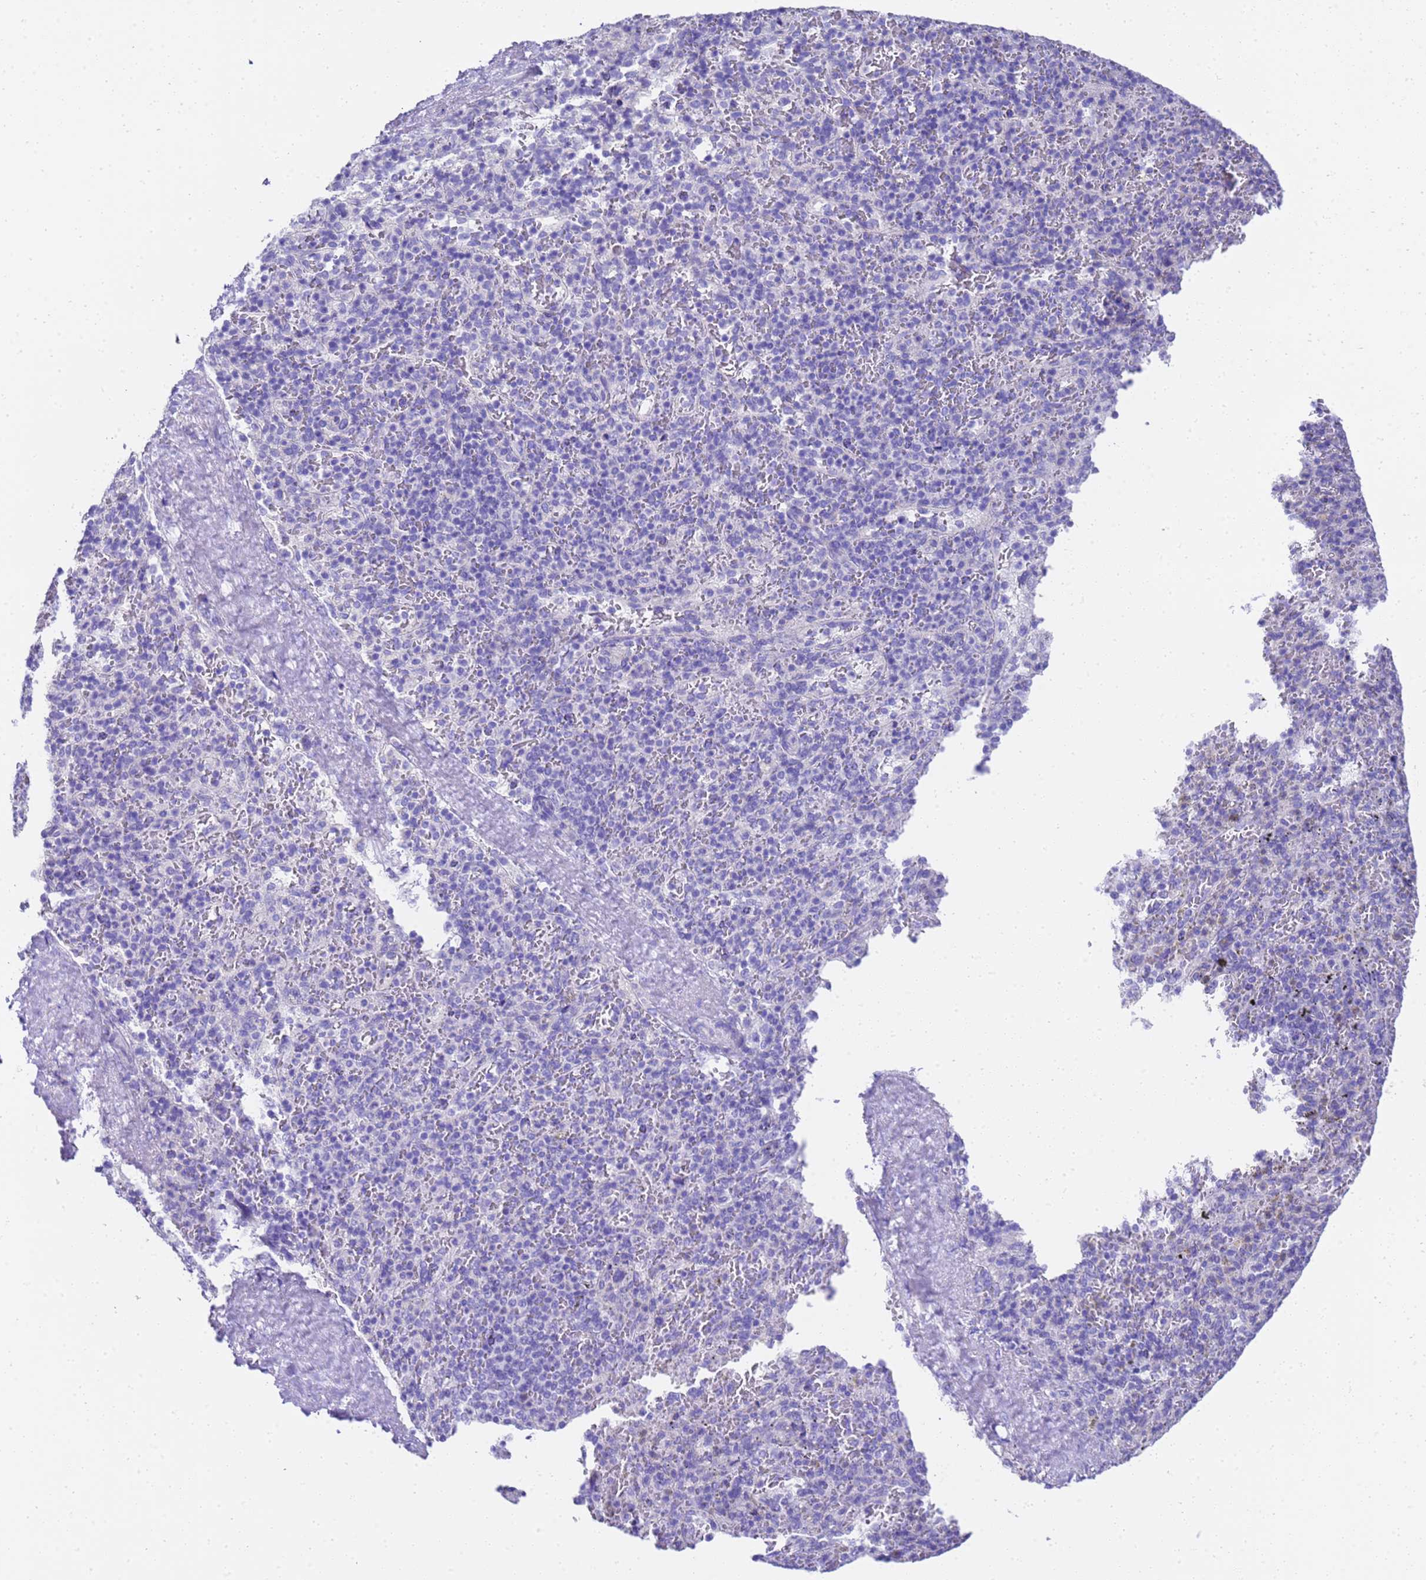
{"staining": {"intensity": "negative", "quantity": "none", "location": "none"}, "tissue": "spleen", "cell_type": "Cells in red pulp", "image_type": "normal", "snomed": [{"axis": "morphology", "description": "Normal tissue, NOS"}, {"axis": "topography", "description": "Spleen"}], "caption": "Immunohistochemistry photomicrograph of unremarkable human spleen stained for a protein (brown), which displays no positivity in cells in red pulp. (Stains: DAB immunohistochemistry (IHC) with hematoxylin counter stain, Microscopy: brightfield microscopy at high magnification).", "gene": "FAM72A", "patient": {"sex": "male", "age": 82}}